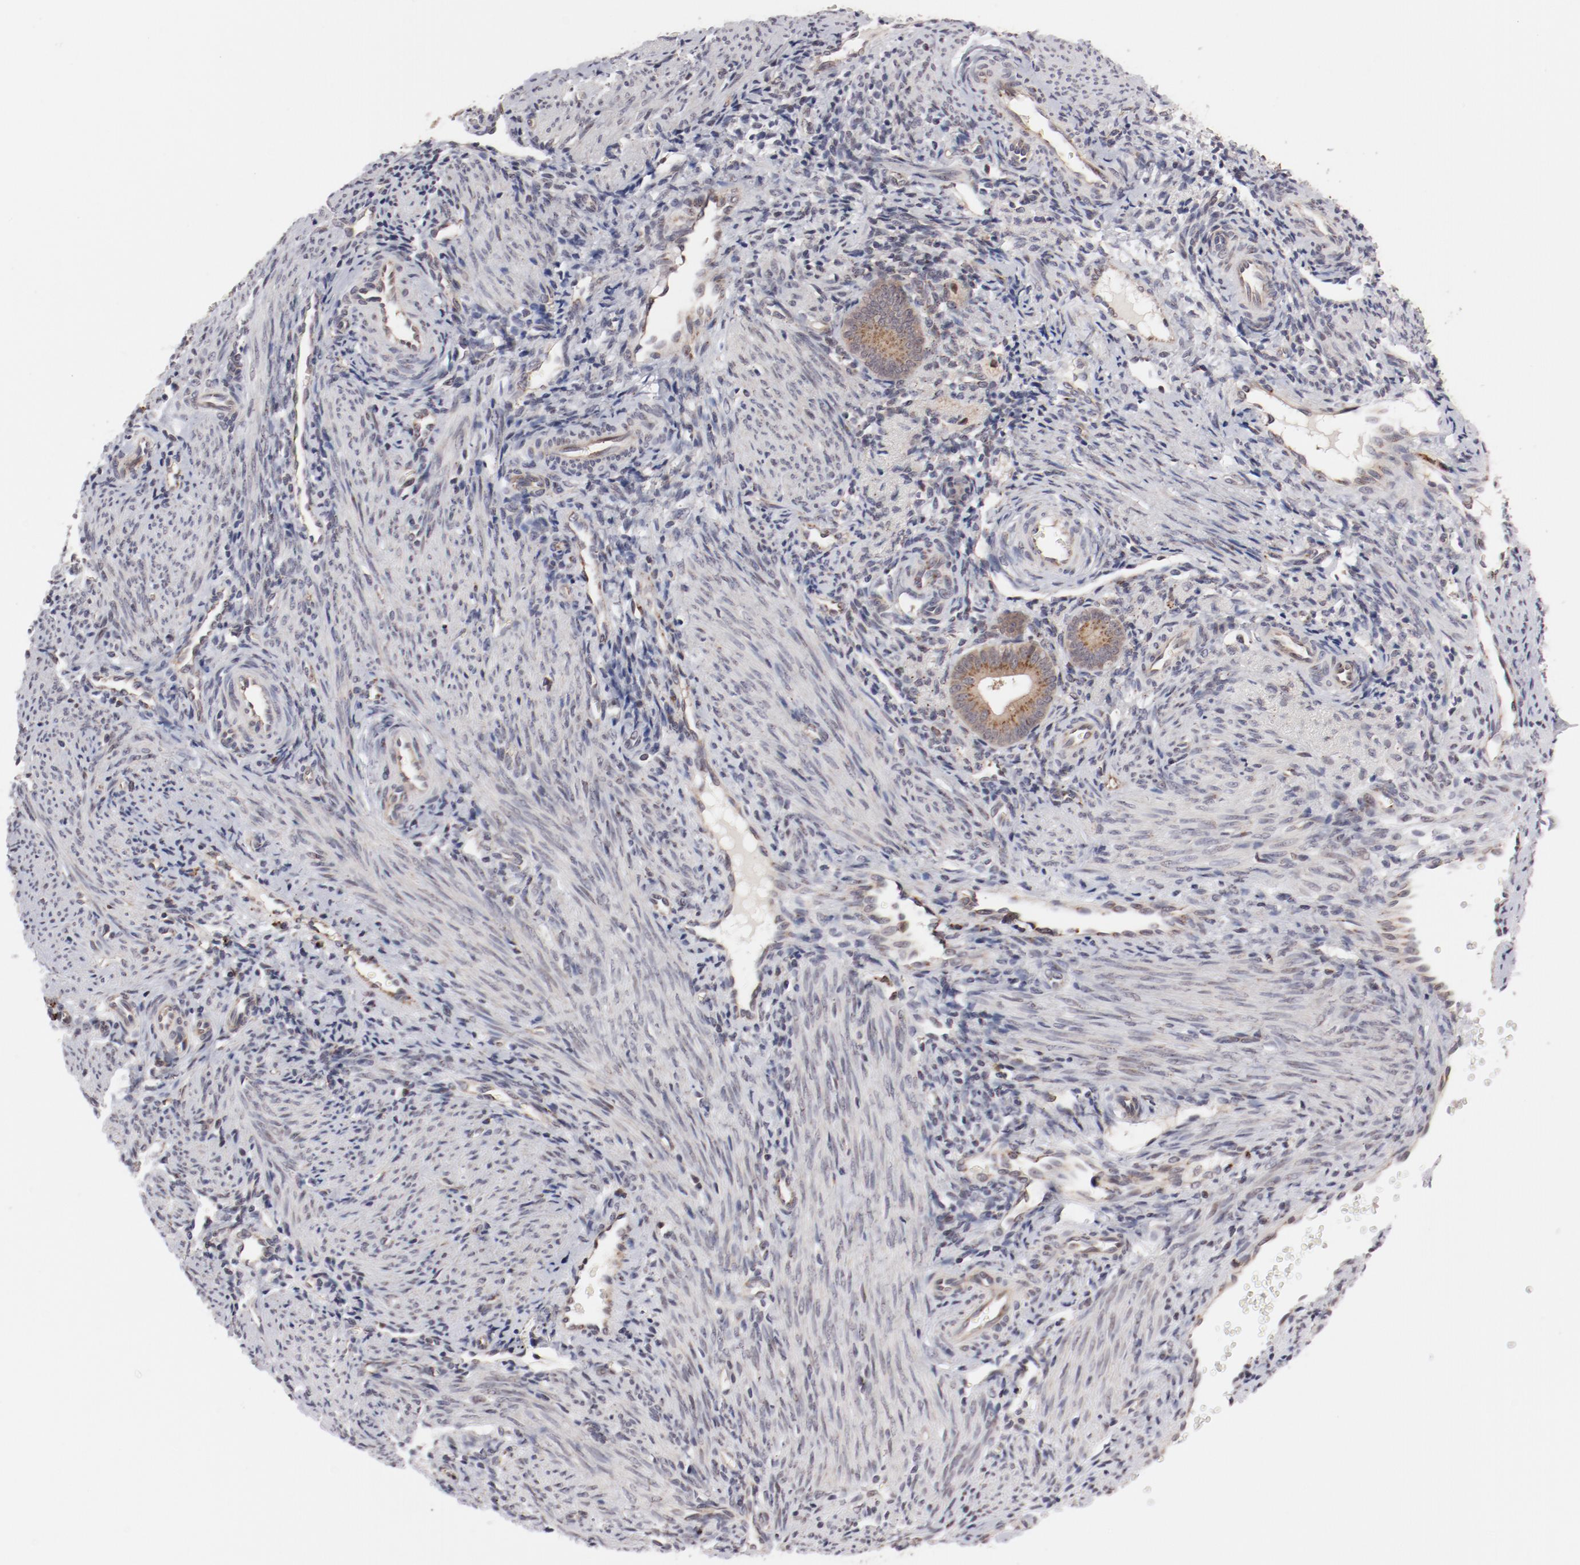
{"staining": {"intensity": "weak", "quantity": "25%-75%", "location": "cytoplasmic/membranous"}, "tissue": "endometrium", "cell_type": "Cells in endometrial stroma", "image_type": "normal", "snomed": [{"axis": "morphology", "description": "Normal tissue, NOS"}, {"axis": "topography", "description": "Uterus"}, {"axis": "topography", "description": "Endometrium"}], "caption": "Endometrium stained with DAB (3,3'-diaminobenzidine) IHC exhibits low levels of weak cytoplasmic/membranous staining in about 25%-75% of cells in endometrial stroma. (DAB (3,3'-diaminobenzidine) IHC with brightfield microscopy, high magnification).", "gene": "RPL12", "patient": {"sex": "female", "age": 33}}